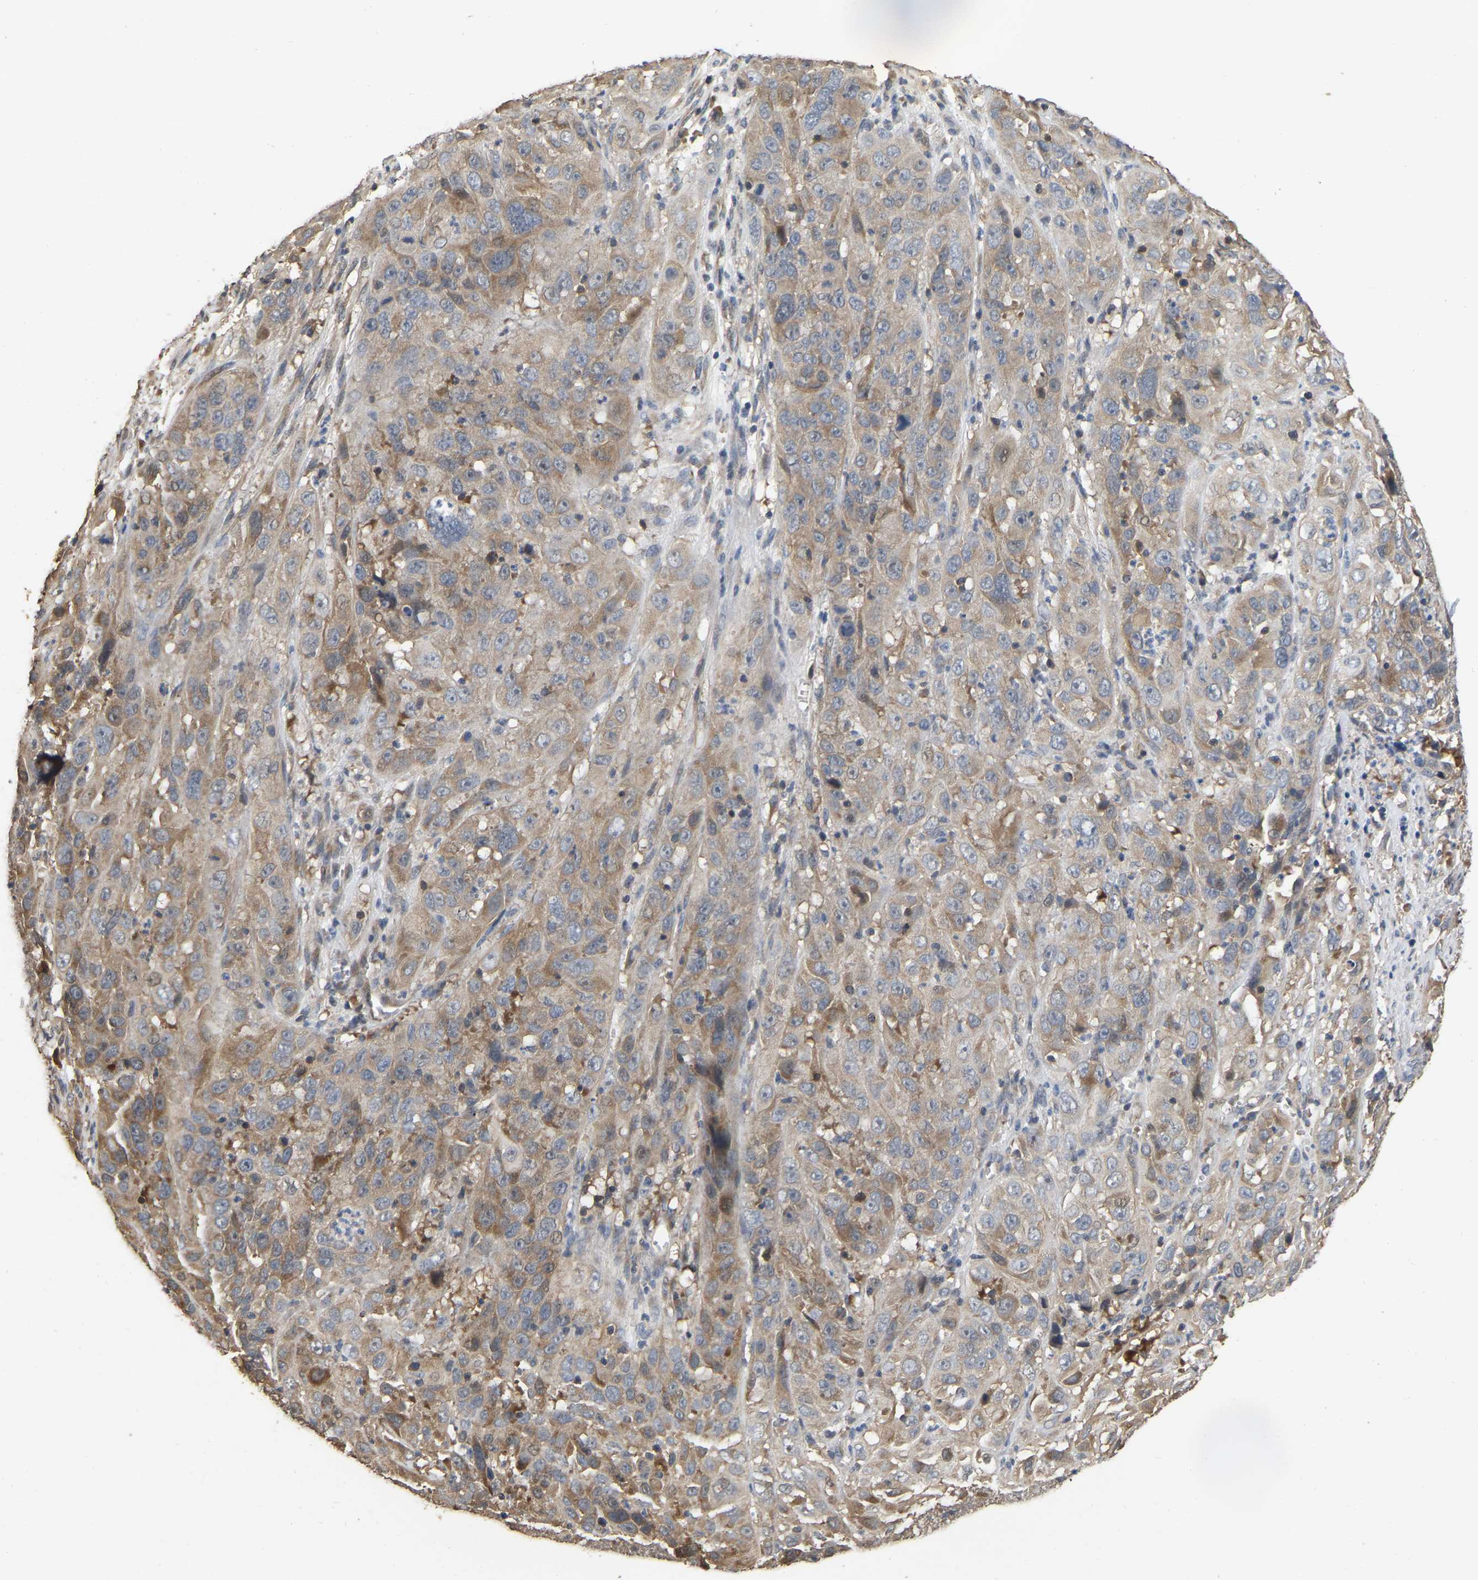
{"staining": {"intensity": "moderate", "quantity": ">75%", "location": "cytoplasmic/membranous,nuclear"}, "tissue": "cervical cancer", "cell_type": "Tumor cells", "image_type": "cancer", "snomed": [{"axis": "morphology", "description": "Squamous cell carcinoma, NOS"}, {"axis": "topography", "description": "Cervix"}], "caption": "This photomicrograph shows IHC staining of squamous cell carcinoma (cervical), with medium moderate cytoplasmic/membranous and nuclear staining in approximately >75% of tumor cells.", "gene": "NCS1", "patient": {"sex": "female", "age": 32}}